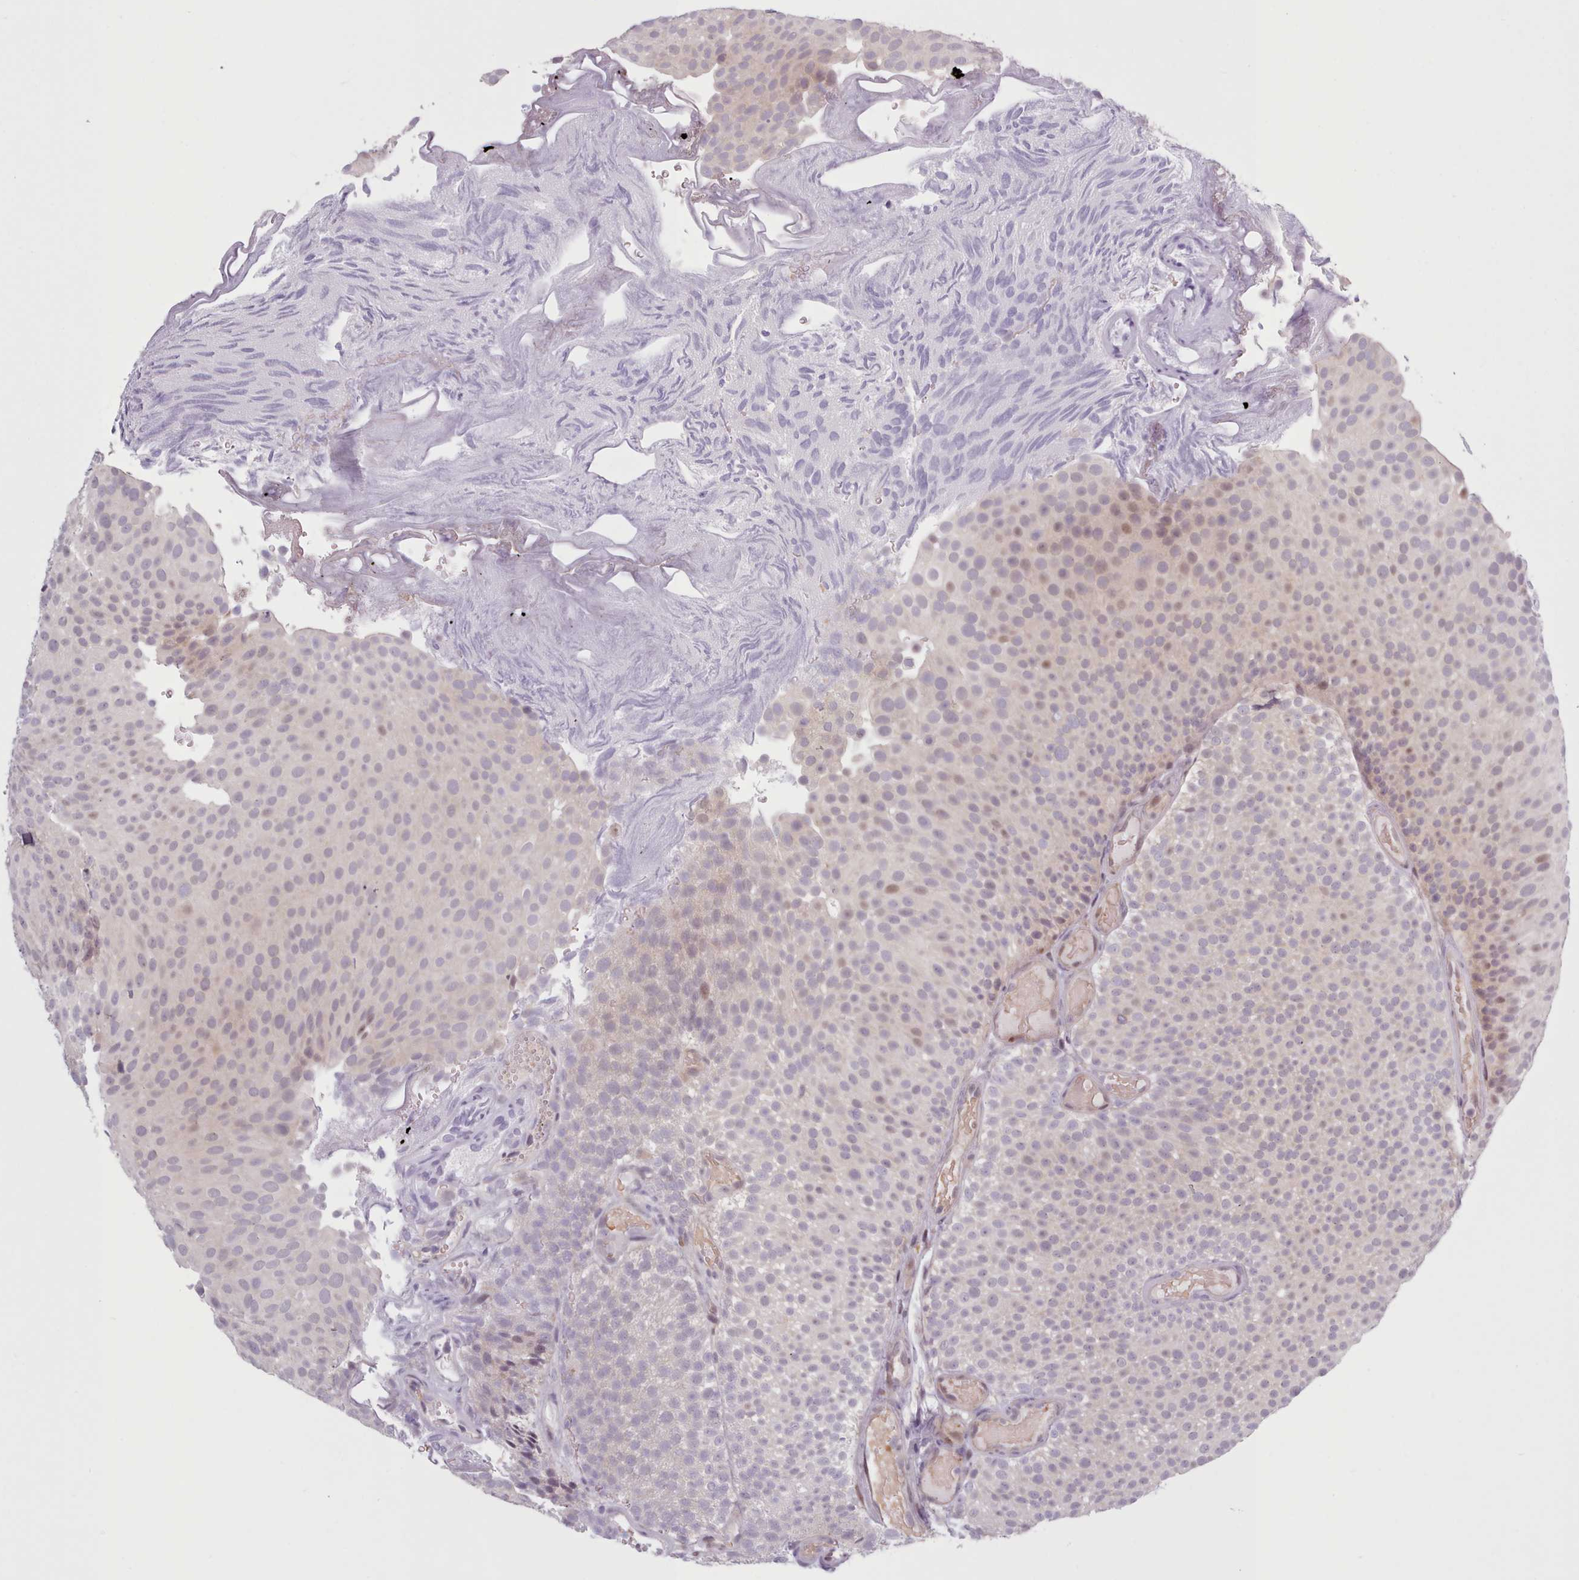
{"staining": {"intensity": "moderate", "quantity": "<25%", "location": "nuclear"}, "tissue": "urothelial cancer", "cell_type": "Tumor cells", "image_type": "cancer", "snomed": [{"axis": "morphology", "description": "Urothelial carcinoma, Low grade"}, {"axis": "topography", "description": "Urinary bladder"}], "caption": "Immunohistochemistry of urothelial cancer shows low levels of moderate nuclear expression in about <25% of tumor cells.", "gene": "KBTBD7", "patient": {"sex": "male", "age": 78}}